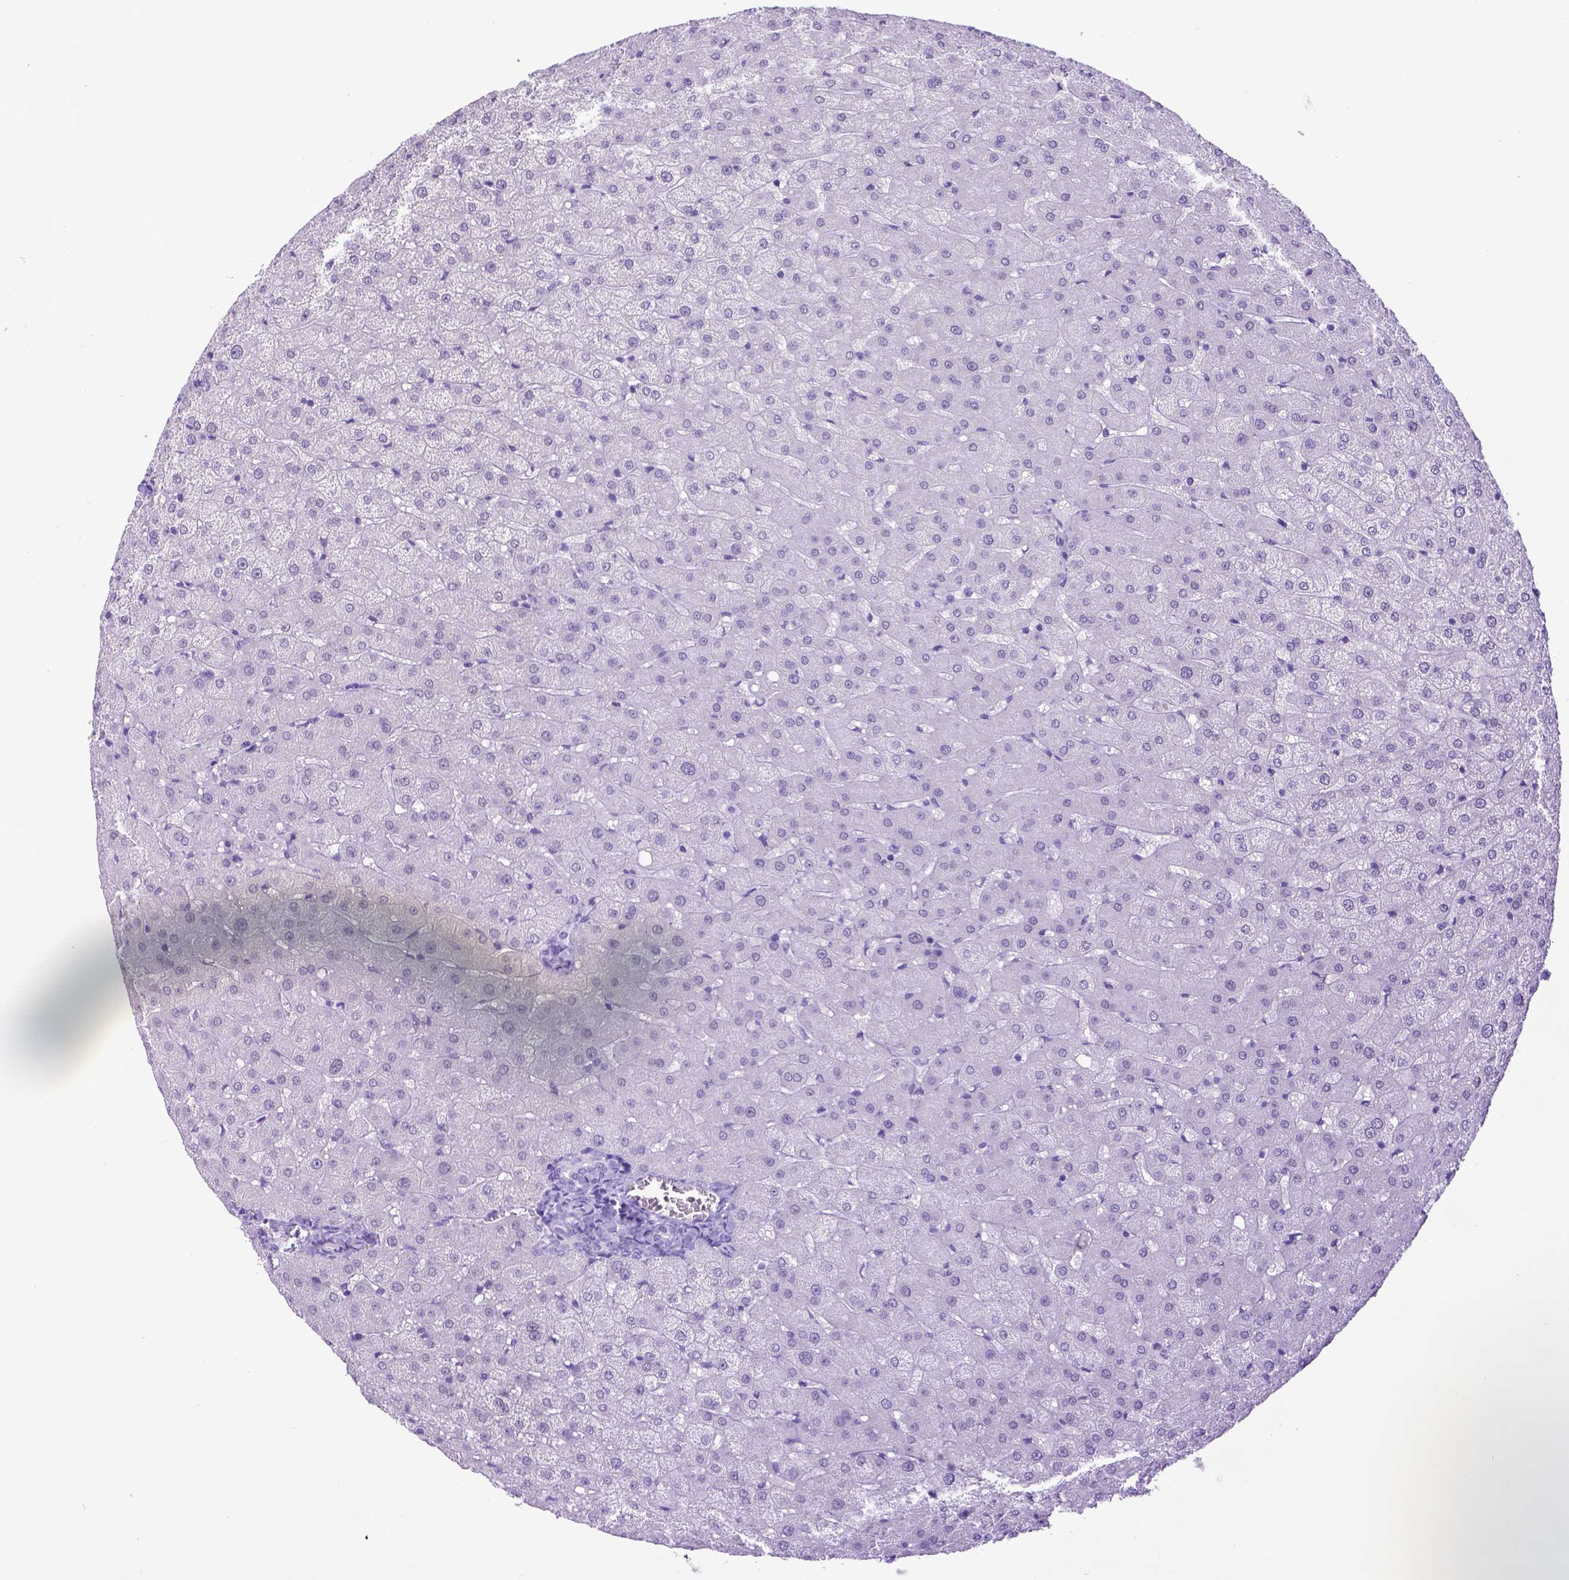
{"staining": {"intensity": "negative", "quantity": "none", "location": "none"}, "tissue": "liver", "cell_type": "Cholangiocytes", "image_type": "normal", "snomed": [{"axis": "morphology", "description": "Normal tissue, NOS"}, {"axis": "topography", "description": "Liver"}], "caption": "This is a photomicrograph of immunohistochemistry staining of normal liver, which shows no expression in cholangiocytes. (Brightfield microscopy of DAB IHC at high magnification).", "gene": "ESR1", "patient": {"sex": "female", "age": 50}}